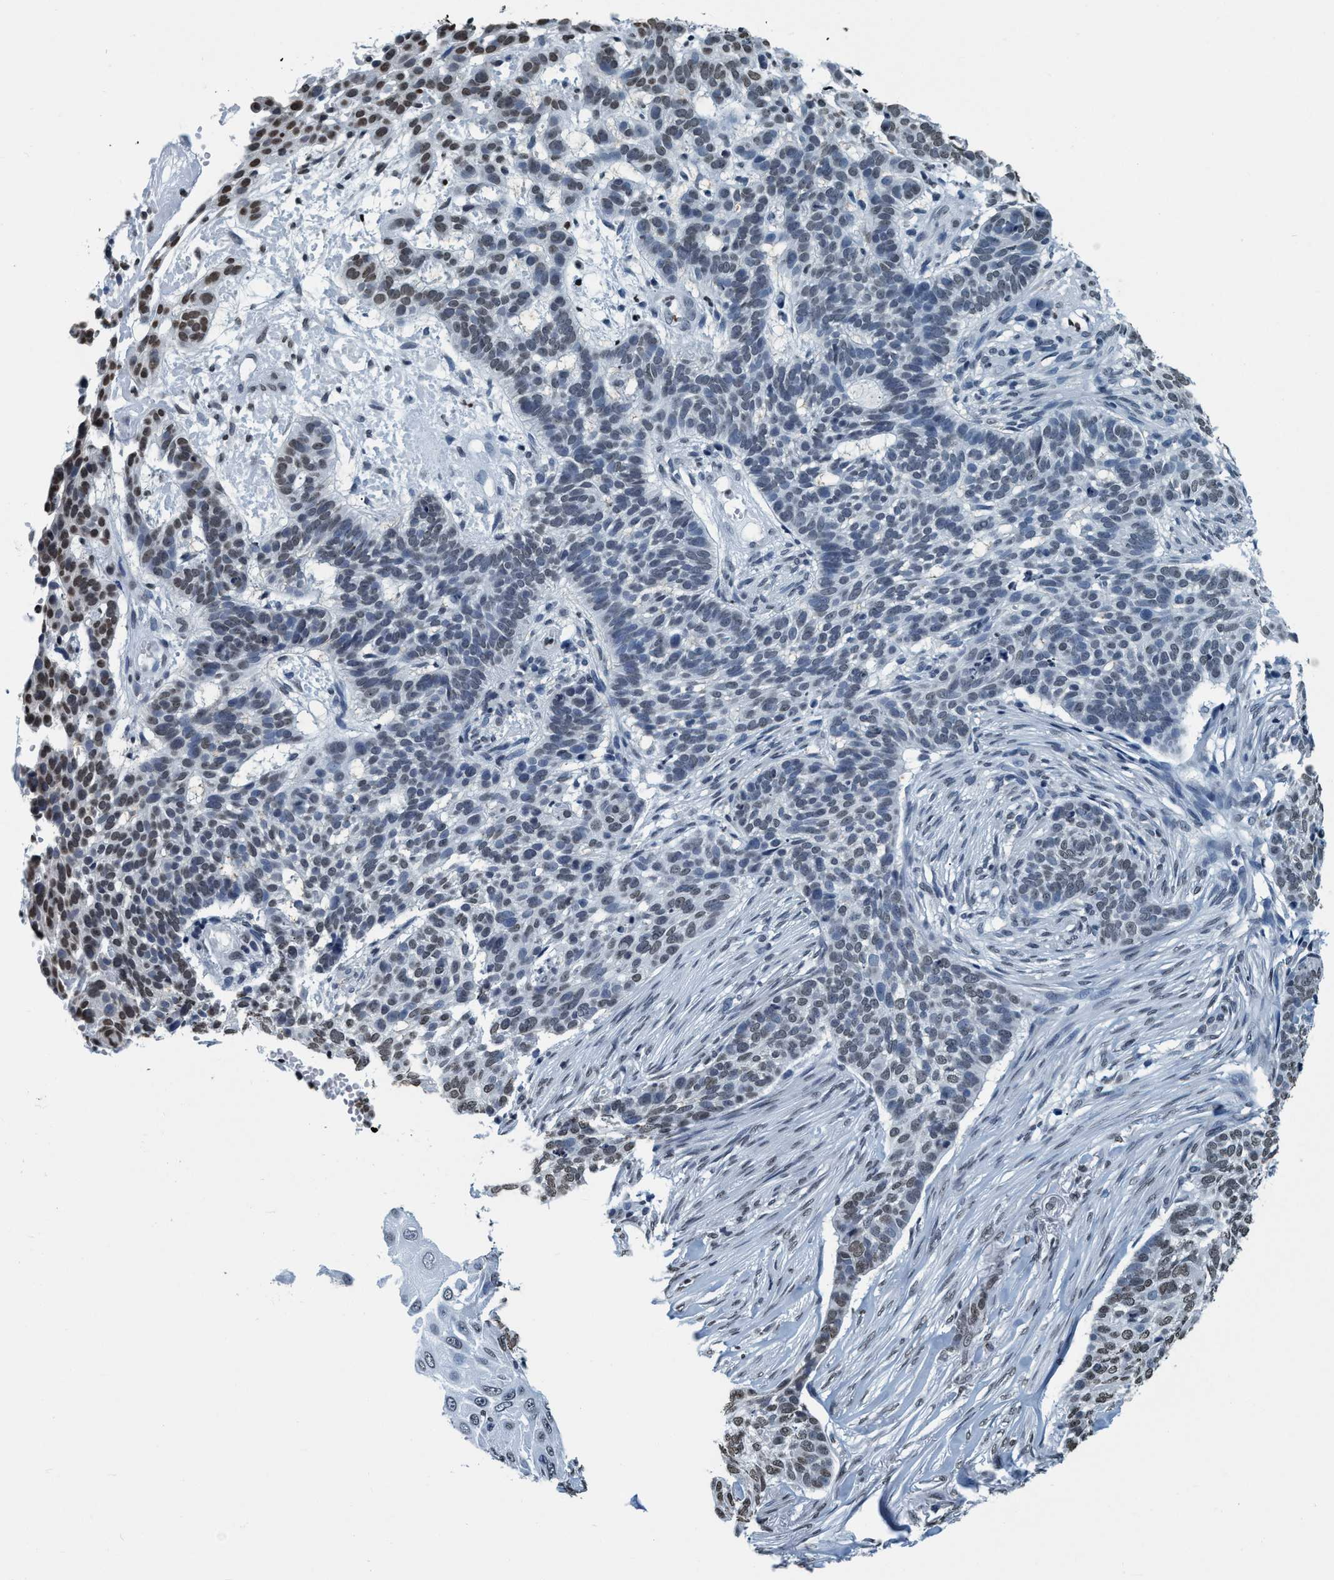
{"staining": {"intensity": "weak", "quantity": "25%-75%", "location": "nuclear"}, "tissue": "skin cancer", "cell_type": "Tumor cells", "image_type": "cancer", "snomed": [{"axis": "morphology", "description": "Basal cell carcinoma"}, {"axis": "topography", "description": "Skin"}], "caption": "Immunohistochemical staining of skin cancer exhibits low levels of weak nuclear staining in about 25%-75% of tumor cells.", "gene": "CCNE2", "patient": {"sex": "male", "age": 85}}